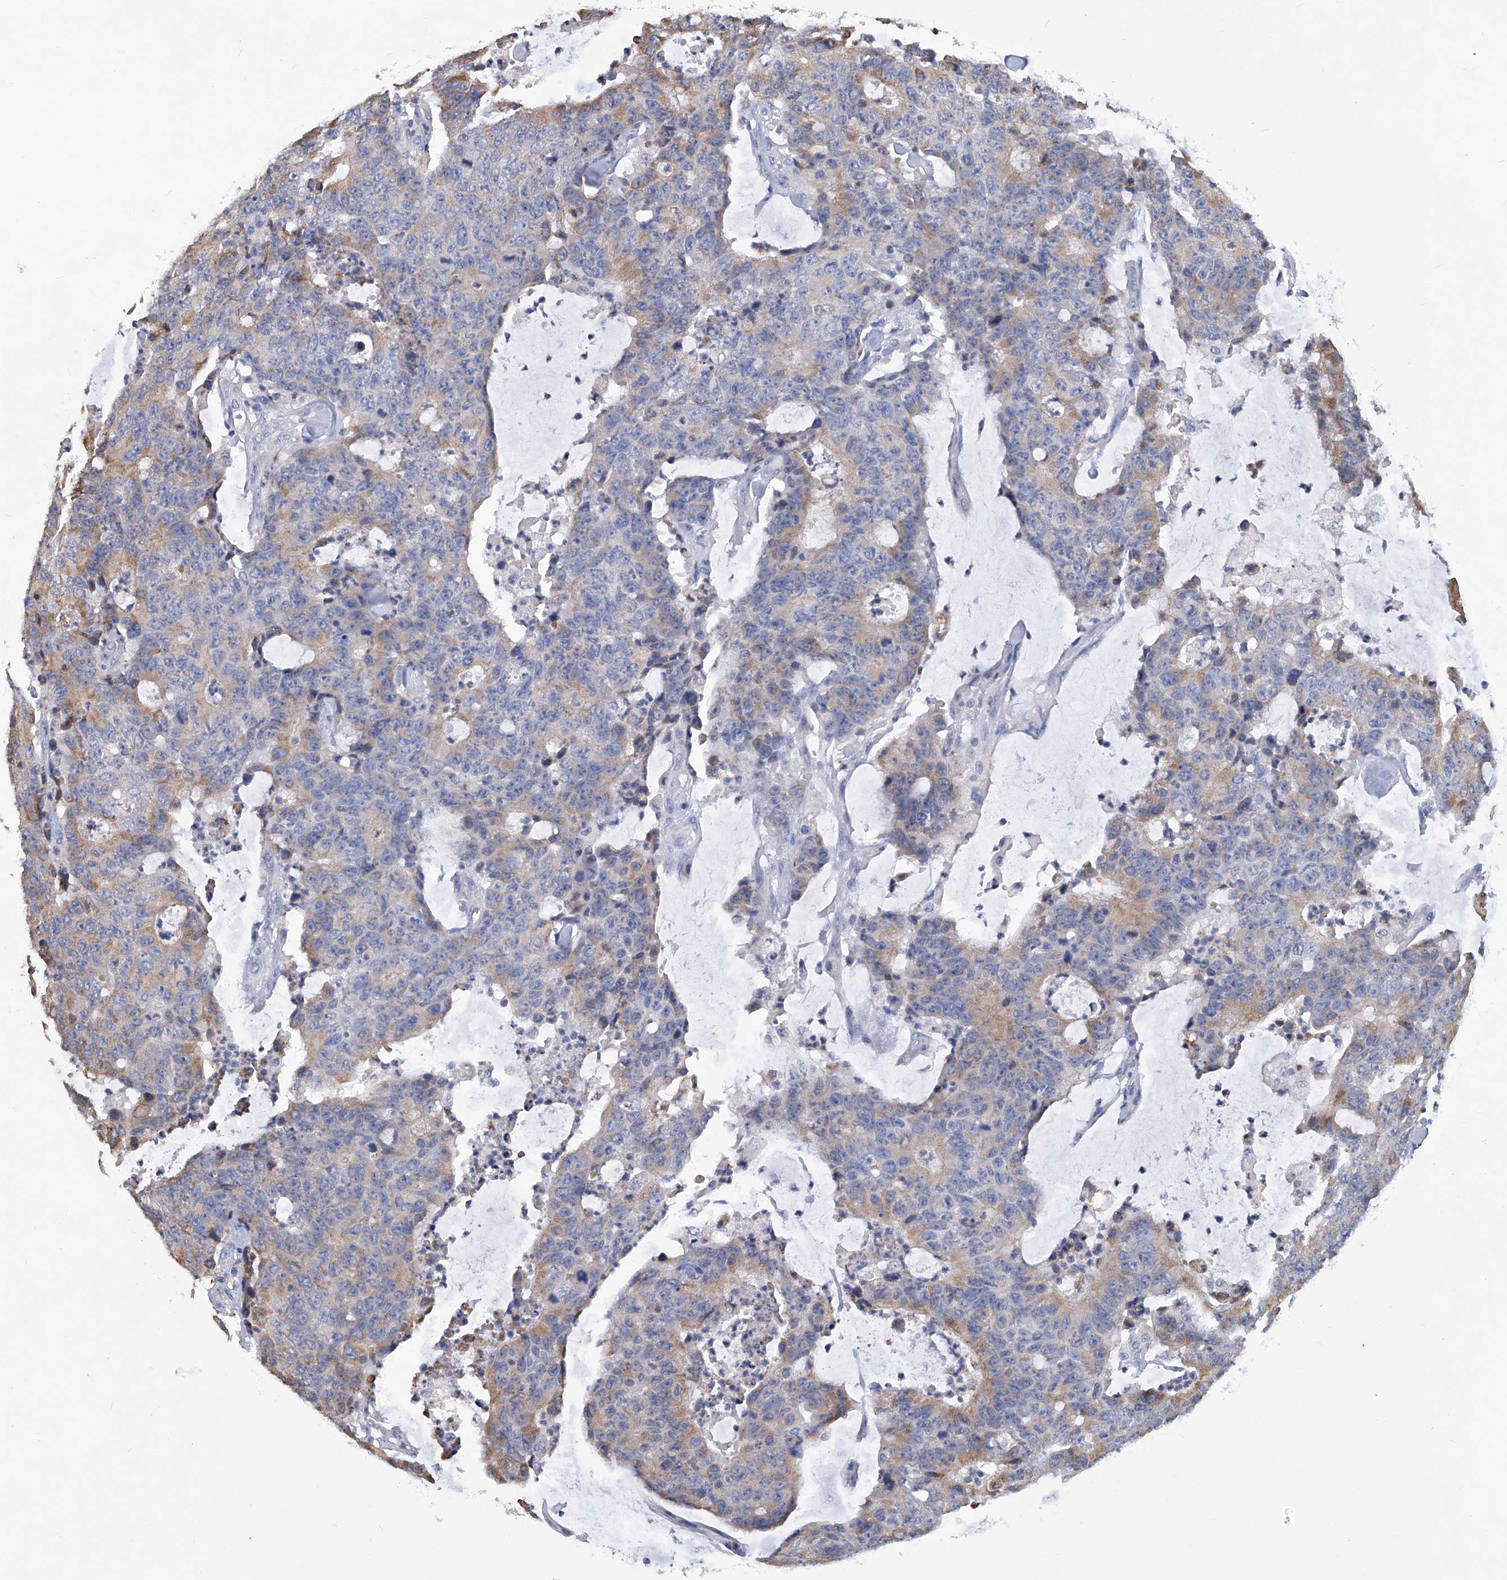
{"staining": {"intensity": "weak", "quantity": "<25%", "location": "cytoplasmic/membranous"}, "tissue": "colorectal cancer", "cell_type": "Tumor cells", "image_type": "cancer", "snomed": [{"axis": "morphology", "description": "Adenocarcinoma, NOS"}, {"axis": "topography", "description": "Colon"}], "caption": "This is a histopathology image of immunohistochemistry staining of adenocarcinoma (colorectal), which shows no positivity in tumor cells. (Brightfield microscopy of DAB (3,3'-diaminobenzidine) IHC at high magnification).", "gene": "TGFBR1", "patient": {"sex": "female", "age": 86}}